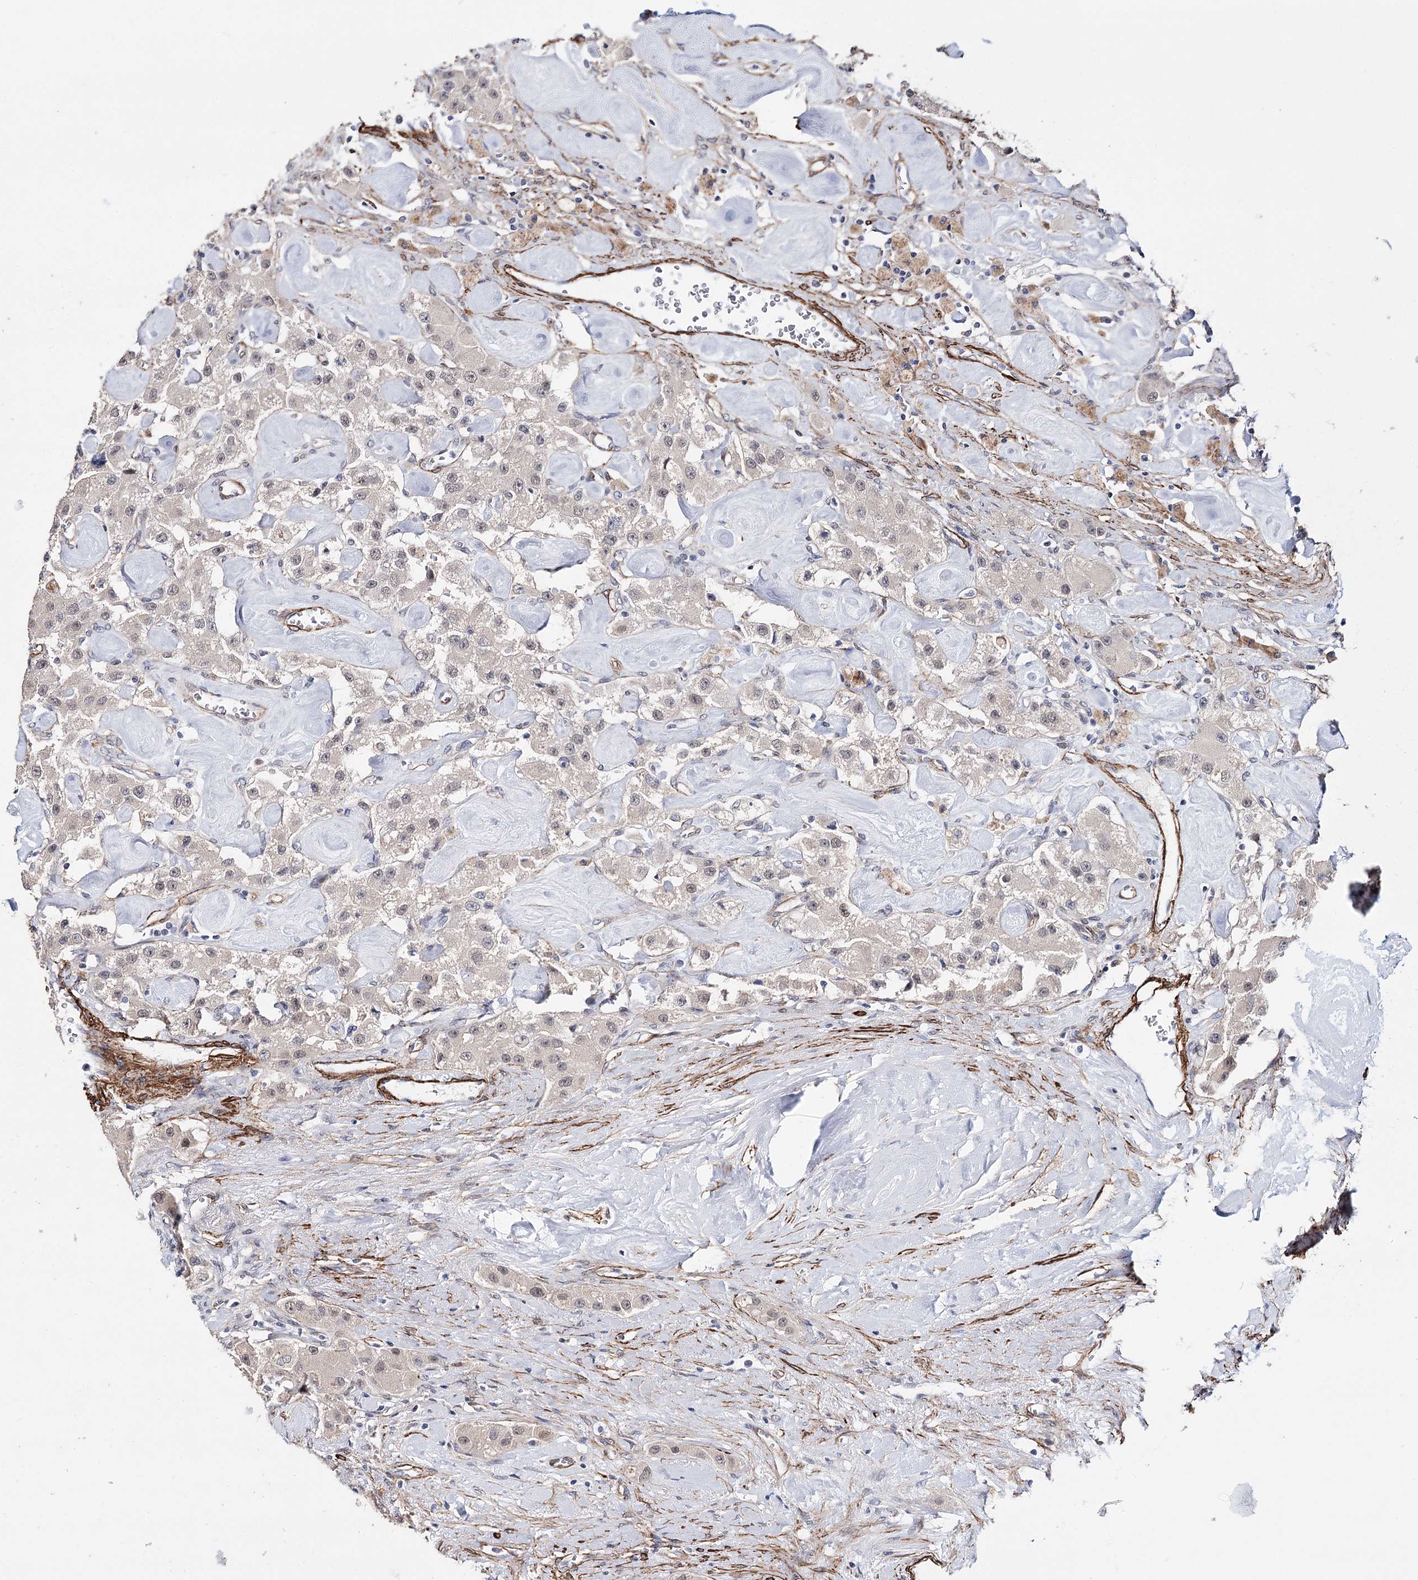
{"staining": {"intensity": "negative", "quantity": "none", "location": "none"}, "tissue": "carcinoid", "cell_type": "Tumor cells", "image_type": "cancer", "snomed": [{"axis": "morphology", "description": "Carcinoid, malignant, NOS"}, {"axis": "topography", "description": "Pancreas"}], "caption": "Tumor cells show no significant expression in carcinoid (malignant).", "gene": "CFAP46", "patient": {"sex": "male", "age": 41}}